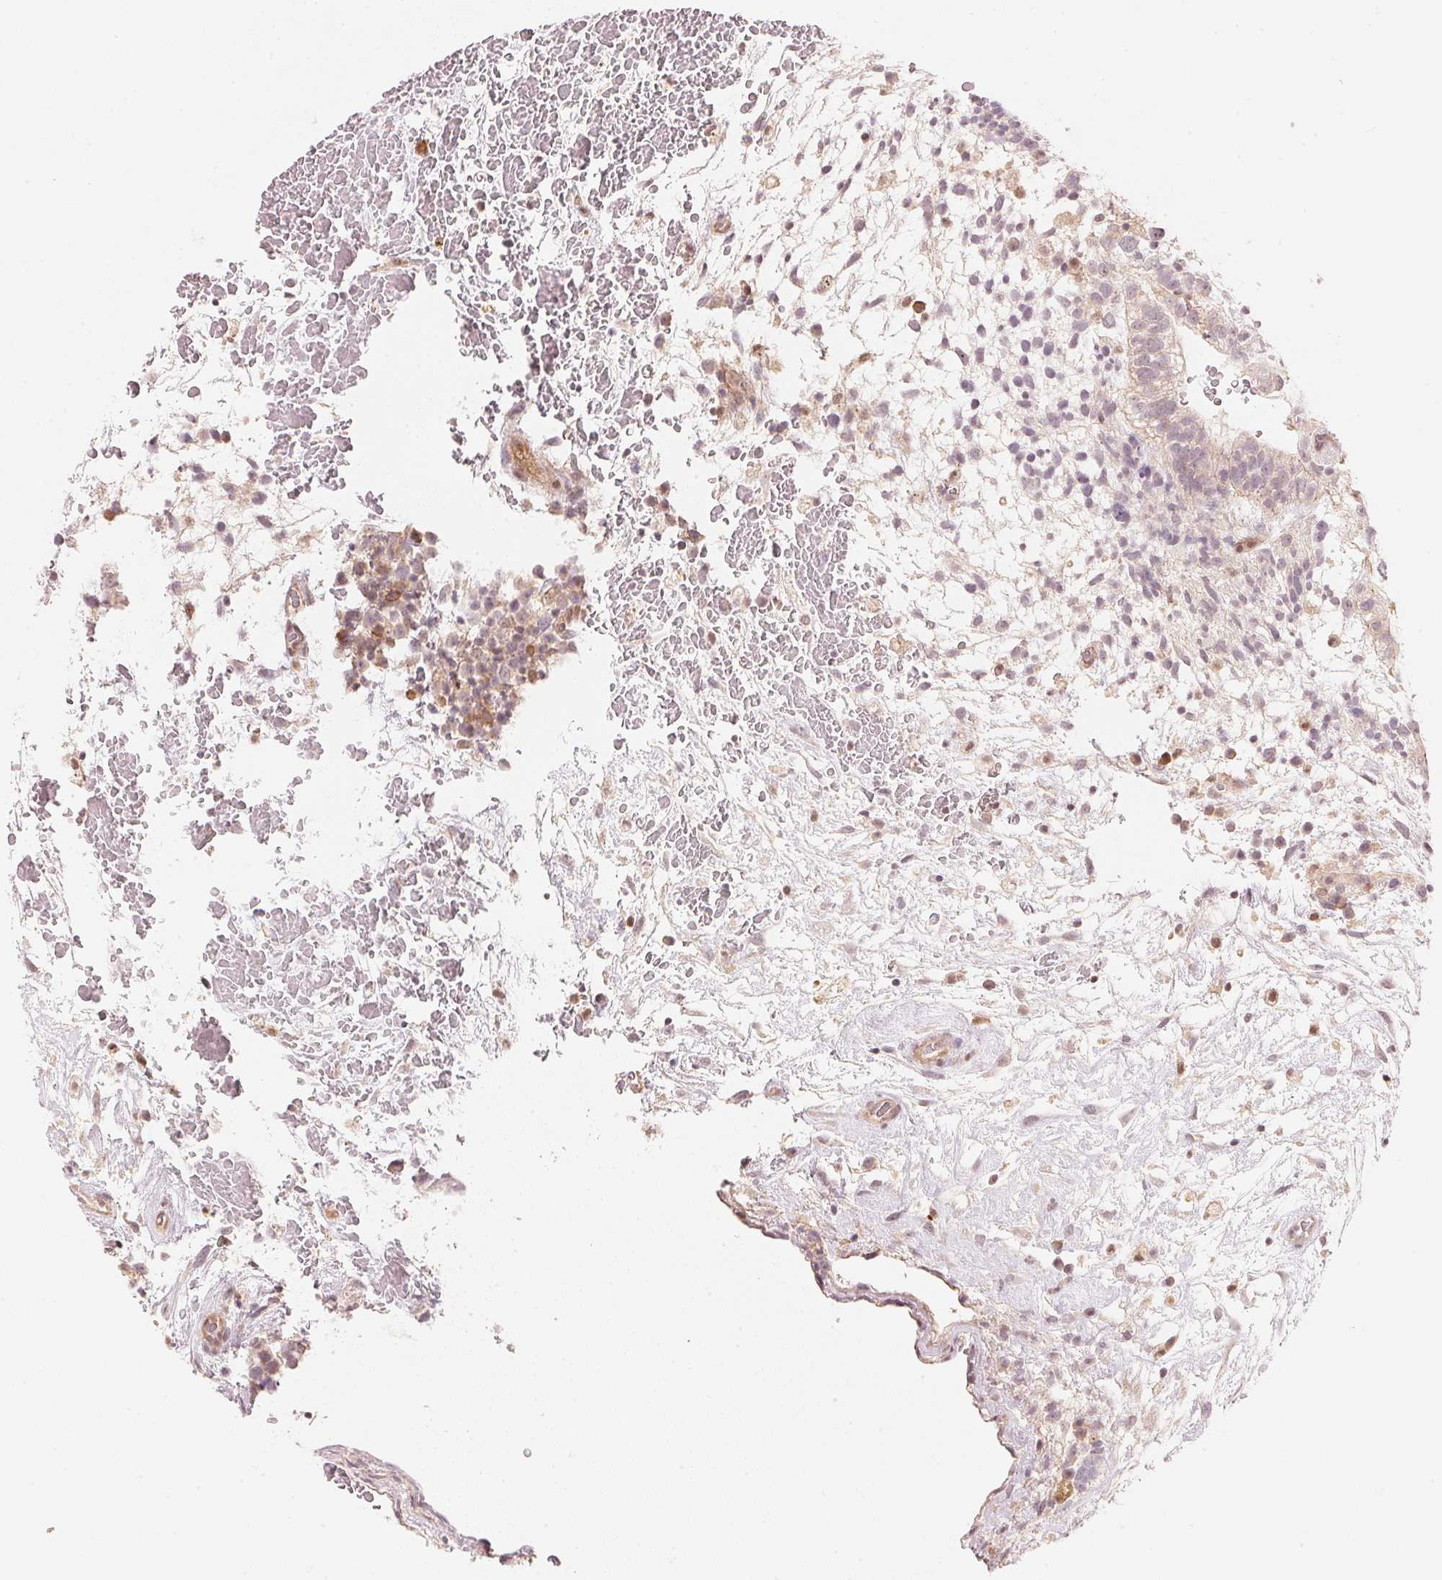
{"staining": {"intensity": "weak", "quantity": "<25%", "location": "cytoplasmic/membranous"}, "tissue": "testis cancer", "cell_type": "Tumor cells", "image_type": "cancer", "snomed": [{"axis": "morphology", "description": "Normal tissue, NOS"}, {"axis": "morphology", "description": "Carcinoma, Embryonal, NOS"}, {"axis": "topography", "description": "Testis"}], "caption": "High magnification brightfield microscopy of testis embryonal carcinoma stained with DAB (brown) and counterstained with hematoxylin (blue): tumor cells show no significant staining. (DAB (3,3'-diaminobenzidine) immunohistochemistry with hematoxylin counter stain).", "gene": "PRKN", "patient": {"sex": "male", "age": 32}}